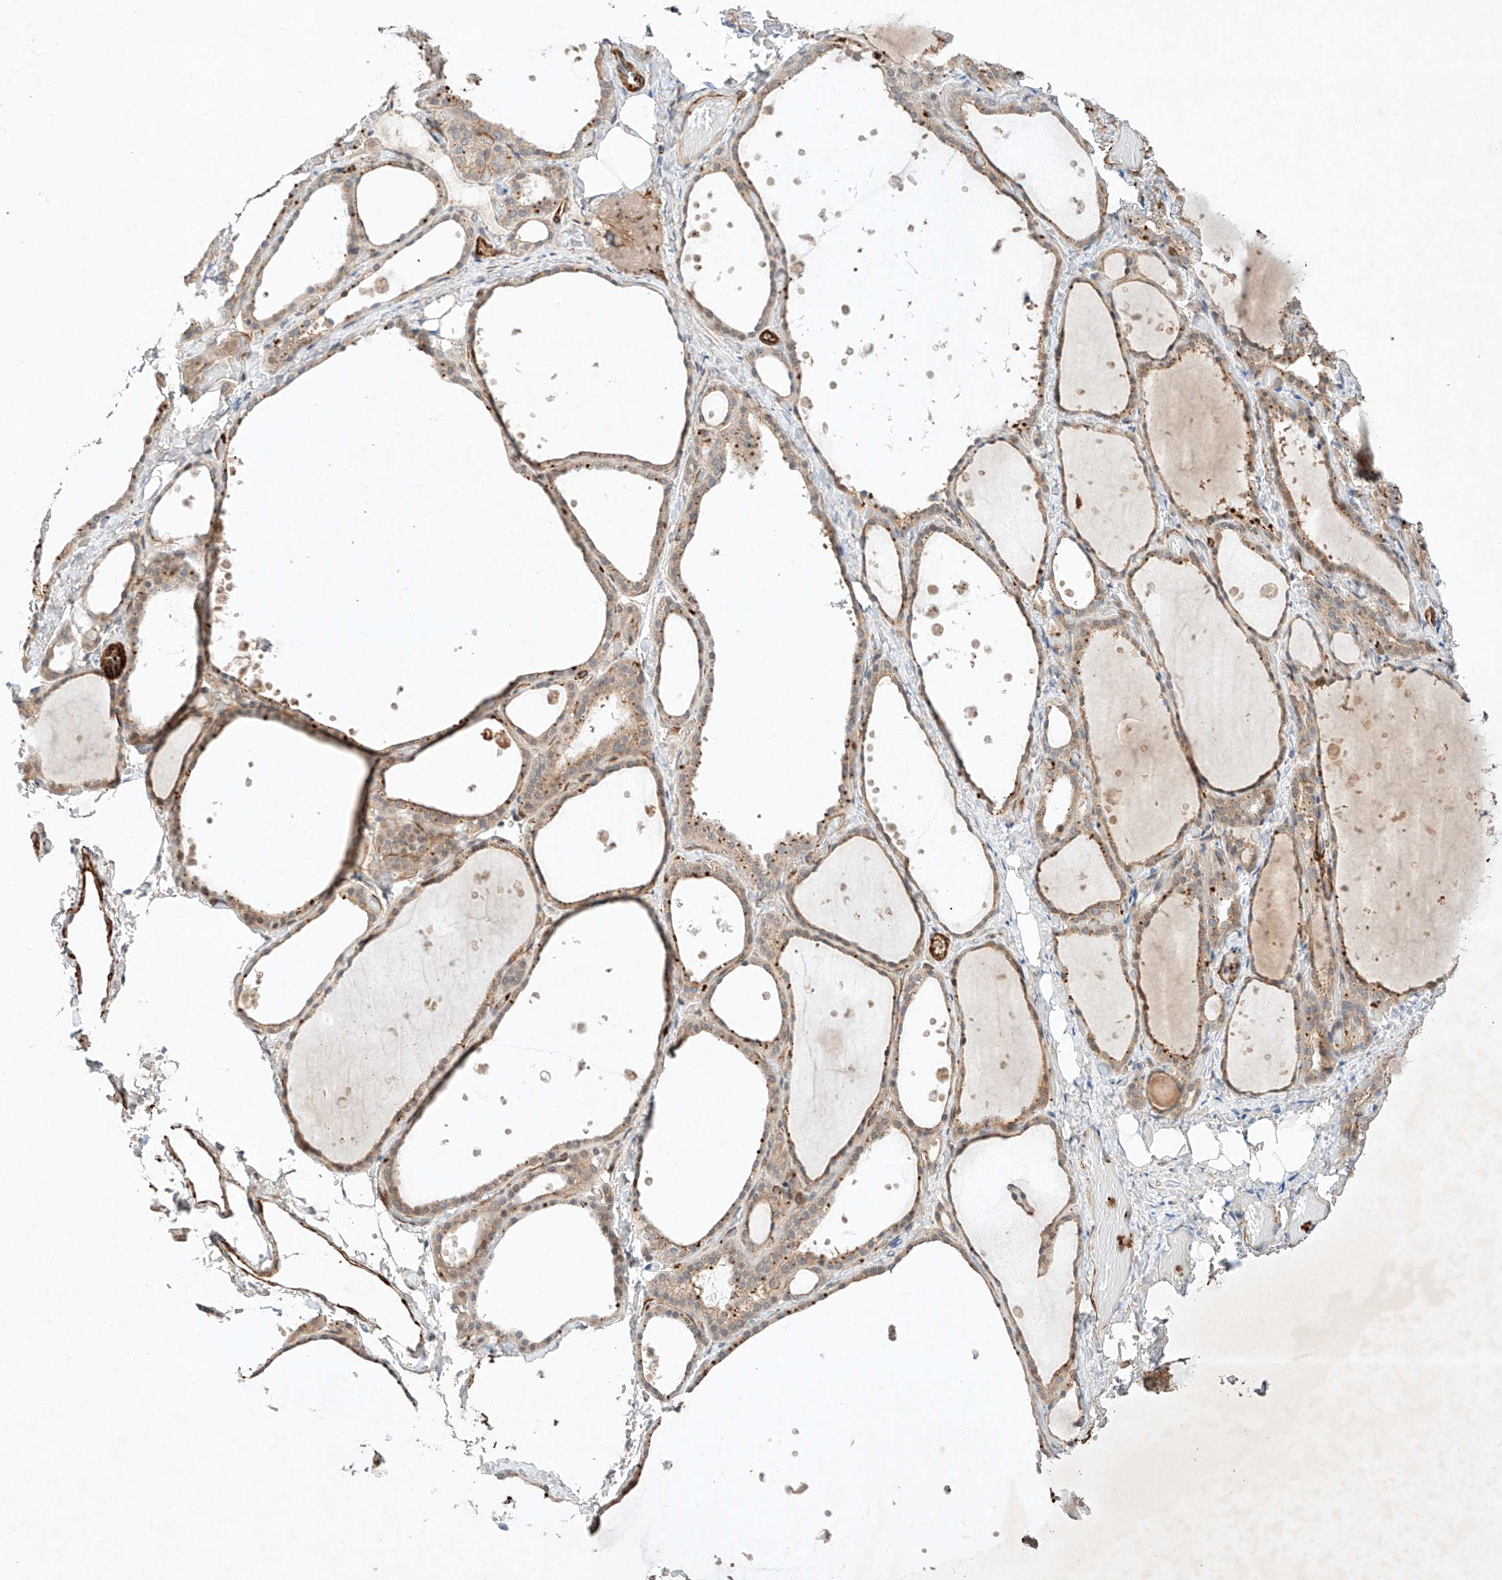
{"staining": {"intensity": "moderate", "quantity": ">75%", "location": "cytoplasmic/membranous"}, "tissue": "thyroid gland", "cell_type": "Glandular cells", "image_type": "normal", "snomed": [{"axis": "morphology", "description": "Normal tissue, NOS"}, {"axis": "topography", "description": "Thyroid gland"}], "caption": "Immunohistochemistry (IHC) histopathology image of benign thyroid gland stained for a protein (brown), which exhibits medium levels of moderate cytoplasmic/membranous positivity in approximately >75% of glandular cells.", "gene": "ARHGAP33", "patient": {"sex": "female", "age": 44}}